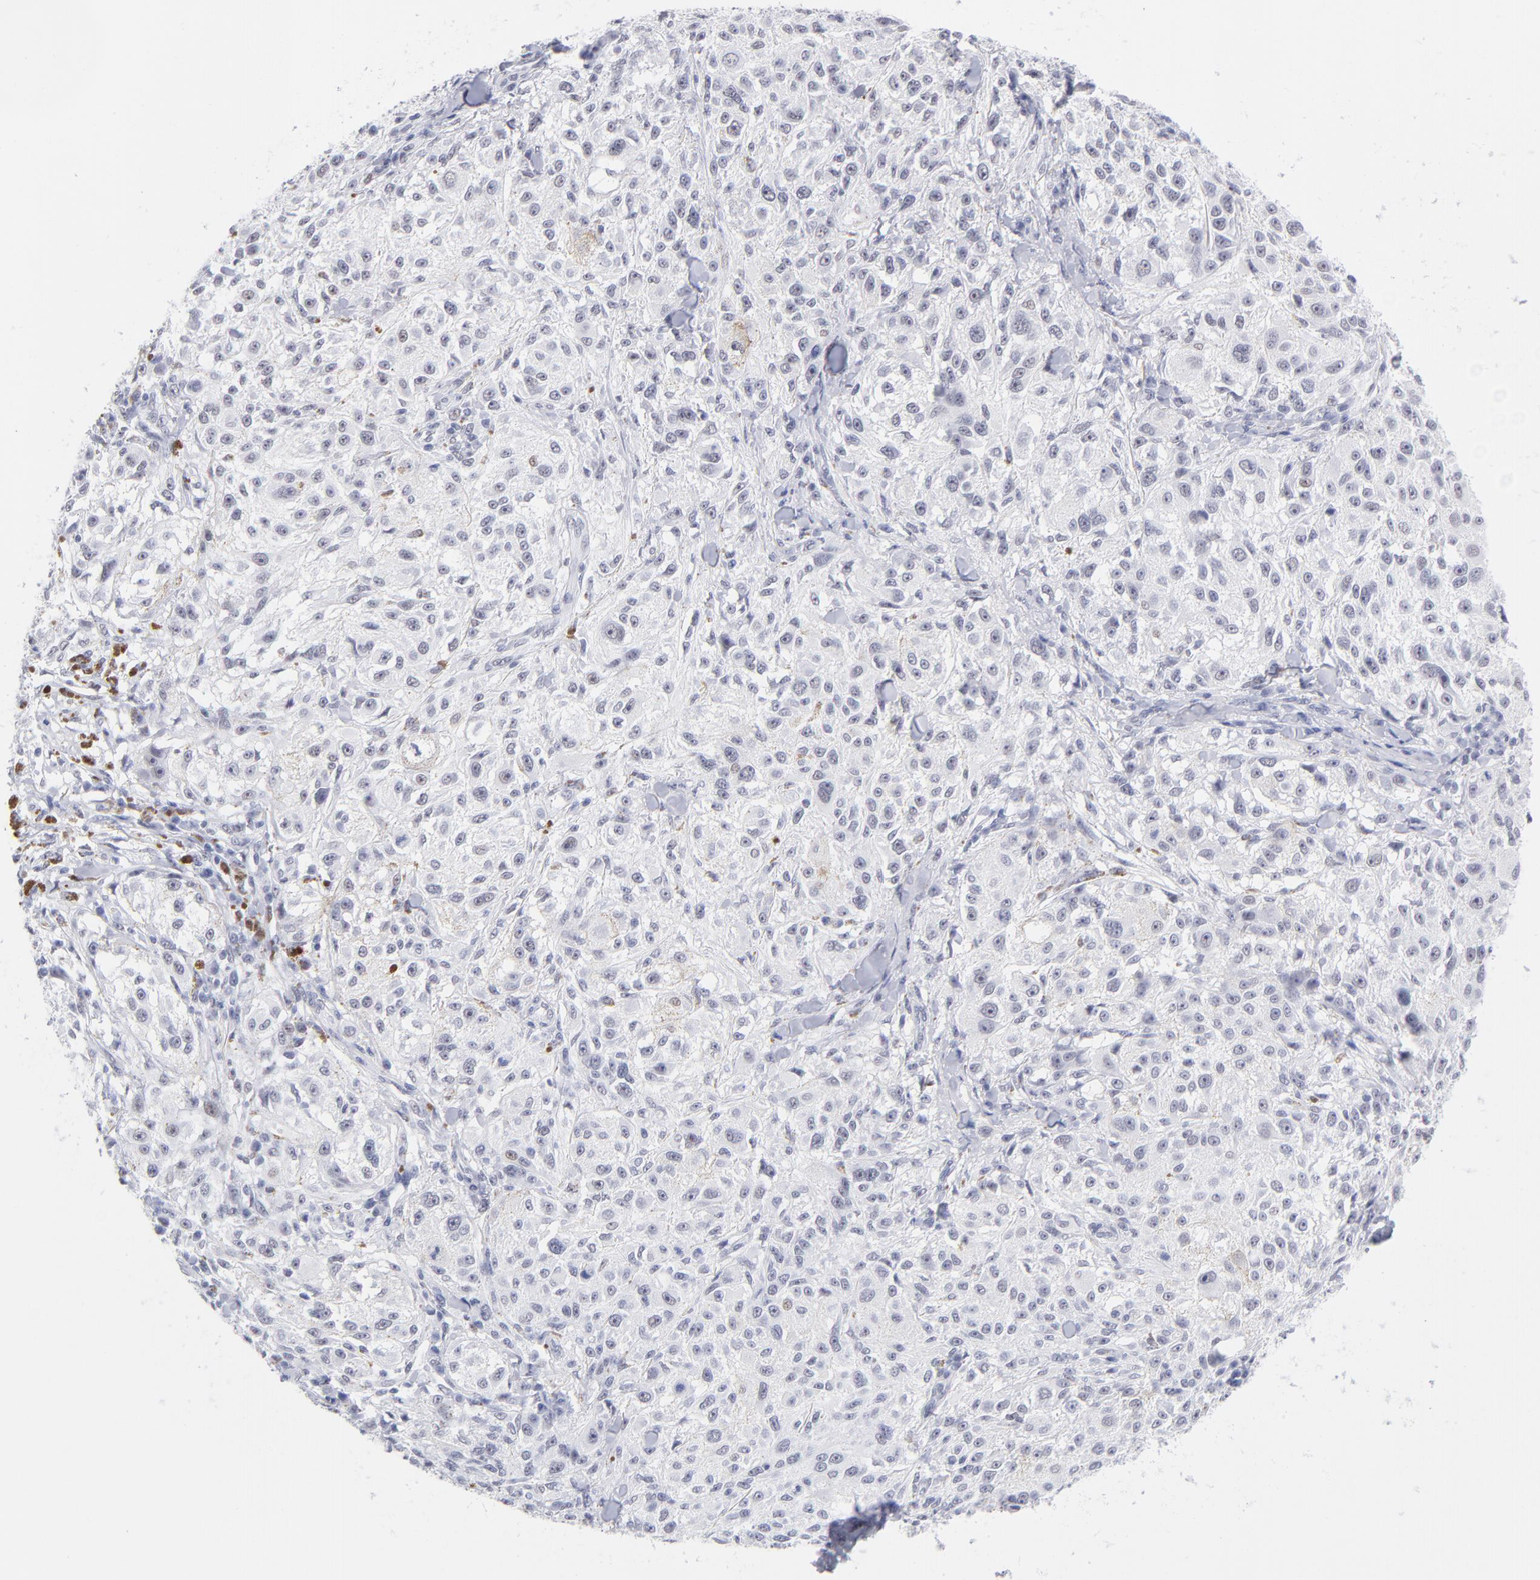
{"staining": {"intensity": "weak", "quantity": "<25%", "location": "nuclear"}, "tissue": "melanoma", "cell_type": "Tumor cells", "image_type": "cancer", "snomed": [{"axis": "morphology", "description": "Necrosis, NOS"}, {"axis": "morphology", "description": "Malignant melanoma, NOS"}, {"axis": "topography", "description": "Skin"}], "caption": "An IHC image of malignant melanoma is shown. There is no staining in tumor cells of malignant melanoma.", "gene": "SNRPB", "patient": {"sex": "female", "age": 87}}